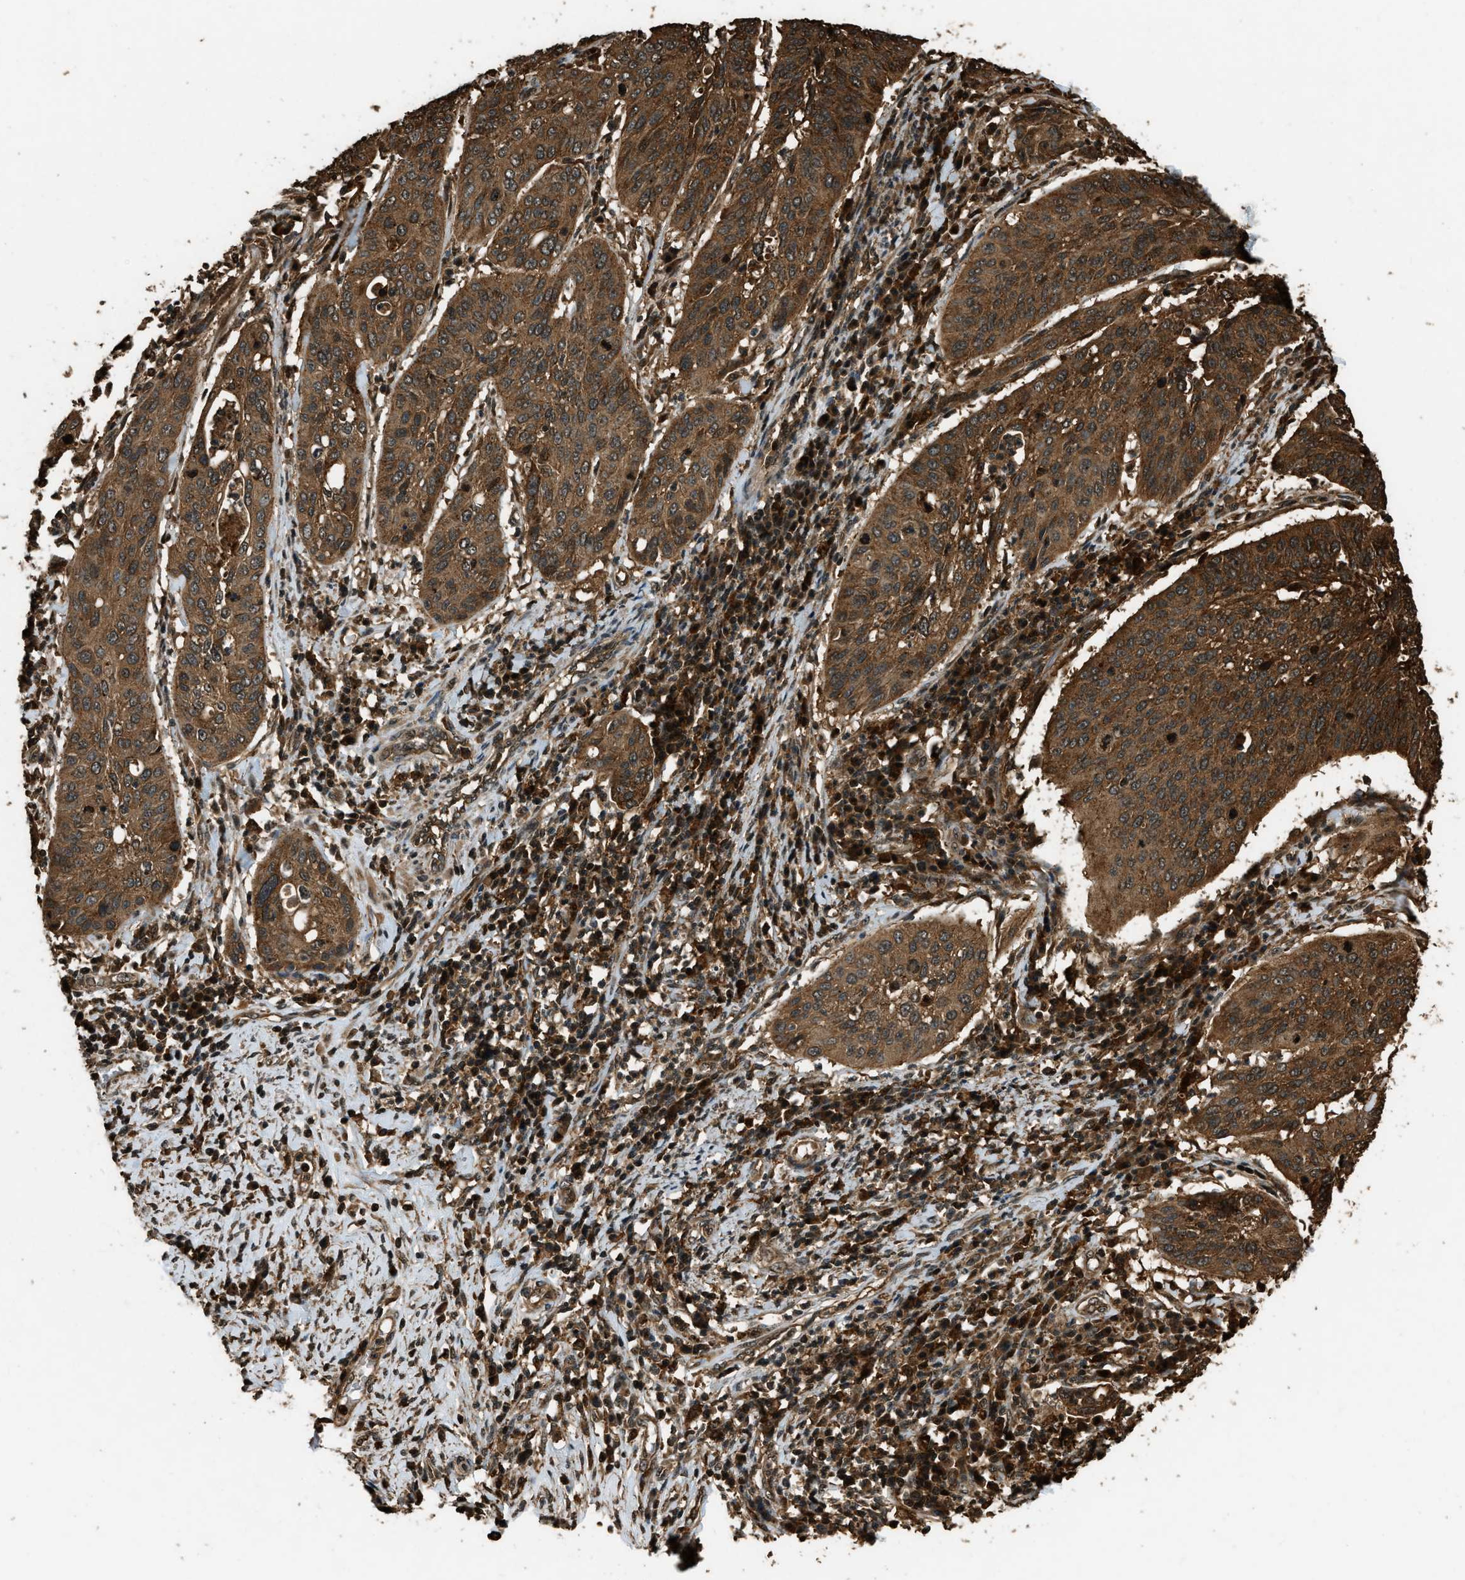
{"staining": {"intensity": "moderate", "quantity": ">75%", "location": "cytoplasmic/membranous"}, "tissue": "cervical cancer", "cell_type": "Tumor cells", "image_type": "cancer", "snomed": [{"axis": "morphology", "description": "Normal tissue, NOS"}, {"axis": "morphology", "description": "Squamous cell carcinoma, NOS"}, {"axis": "topography", "description": "Cervix"}], "caption": "Protein expression analysis of squamous cell carcinoma (cervical) demonstrates moderate cytoplasmic/membranous staining in approximately >75% of tumor cells. (IHC, brightfield microscopy, high magnification).", "gene": "RAP2A", "patient": {"sex": "female", "age": 39}}